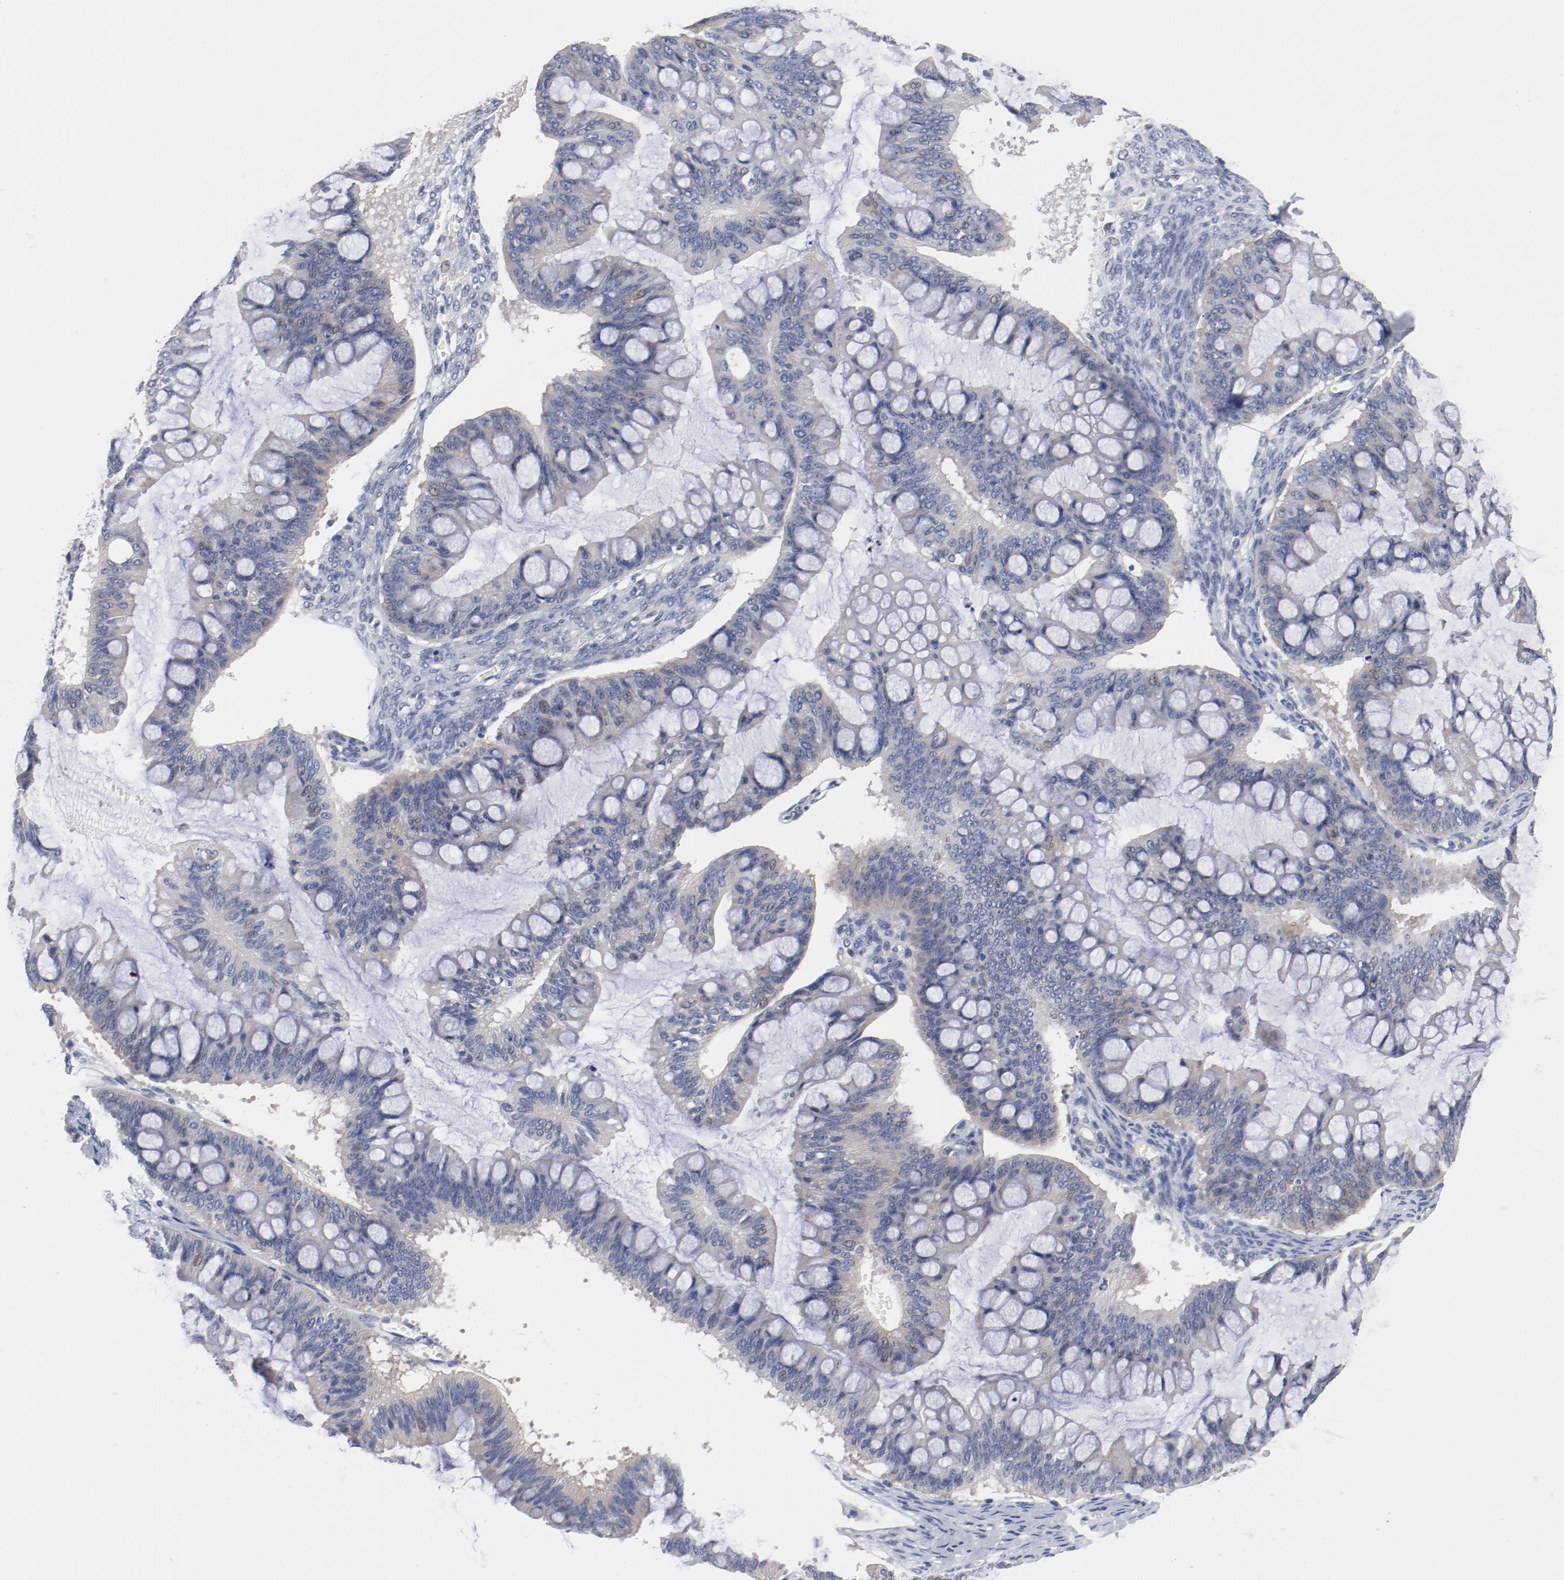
{"staining": {"intensity": "negative", "quantity": "none", "location": "none"}, "tissue": "ovarian cancer", "cell_type": "Tumor cells", "image_type": "cancer", "snomed": [{"axis": "morphology", "description": "Cystadenocarcinoma, mucinous, NOS"}, {"axis": "topography", "description": "Ovary"}], "caption": "IHC of human ovarian mucinous cystadenocarcinoma displays no positivity in tumor cells. (Stains: DAB IHC with hematoxylin counter stain, Microscopy: brightfield microscopy at high magnification).", "gene": "GPR143", "patient": {"sex": "female", "age": 73}}